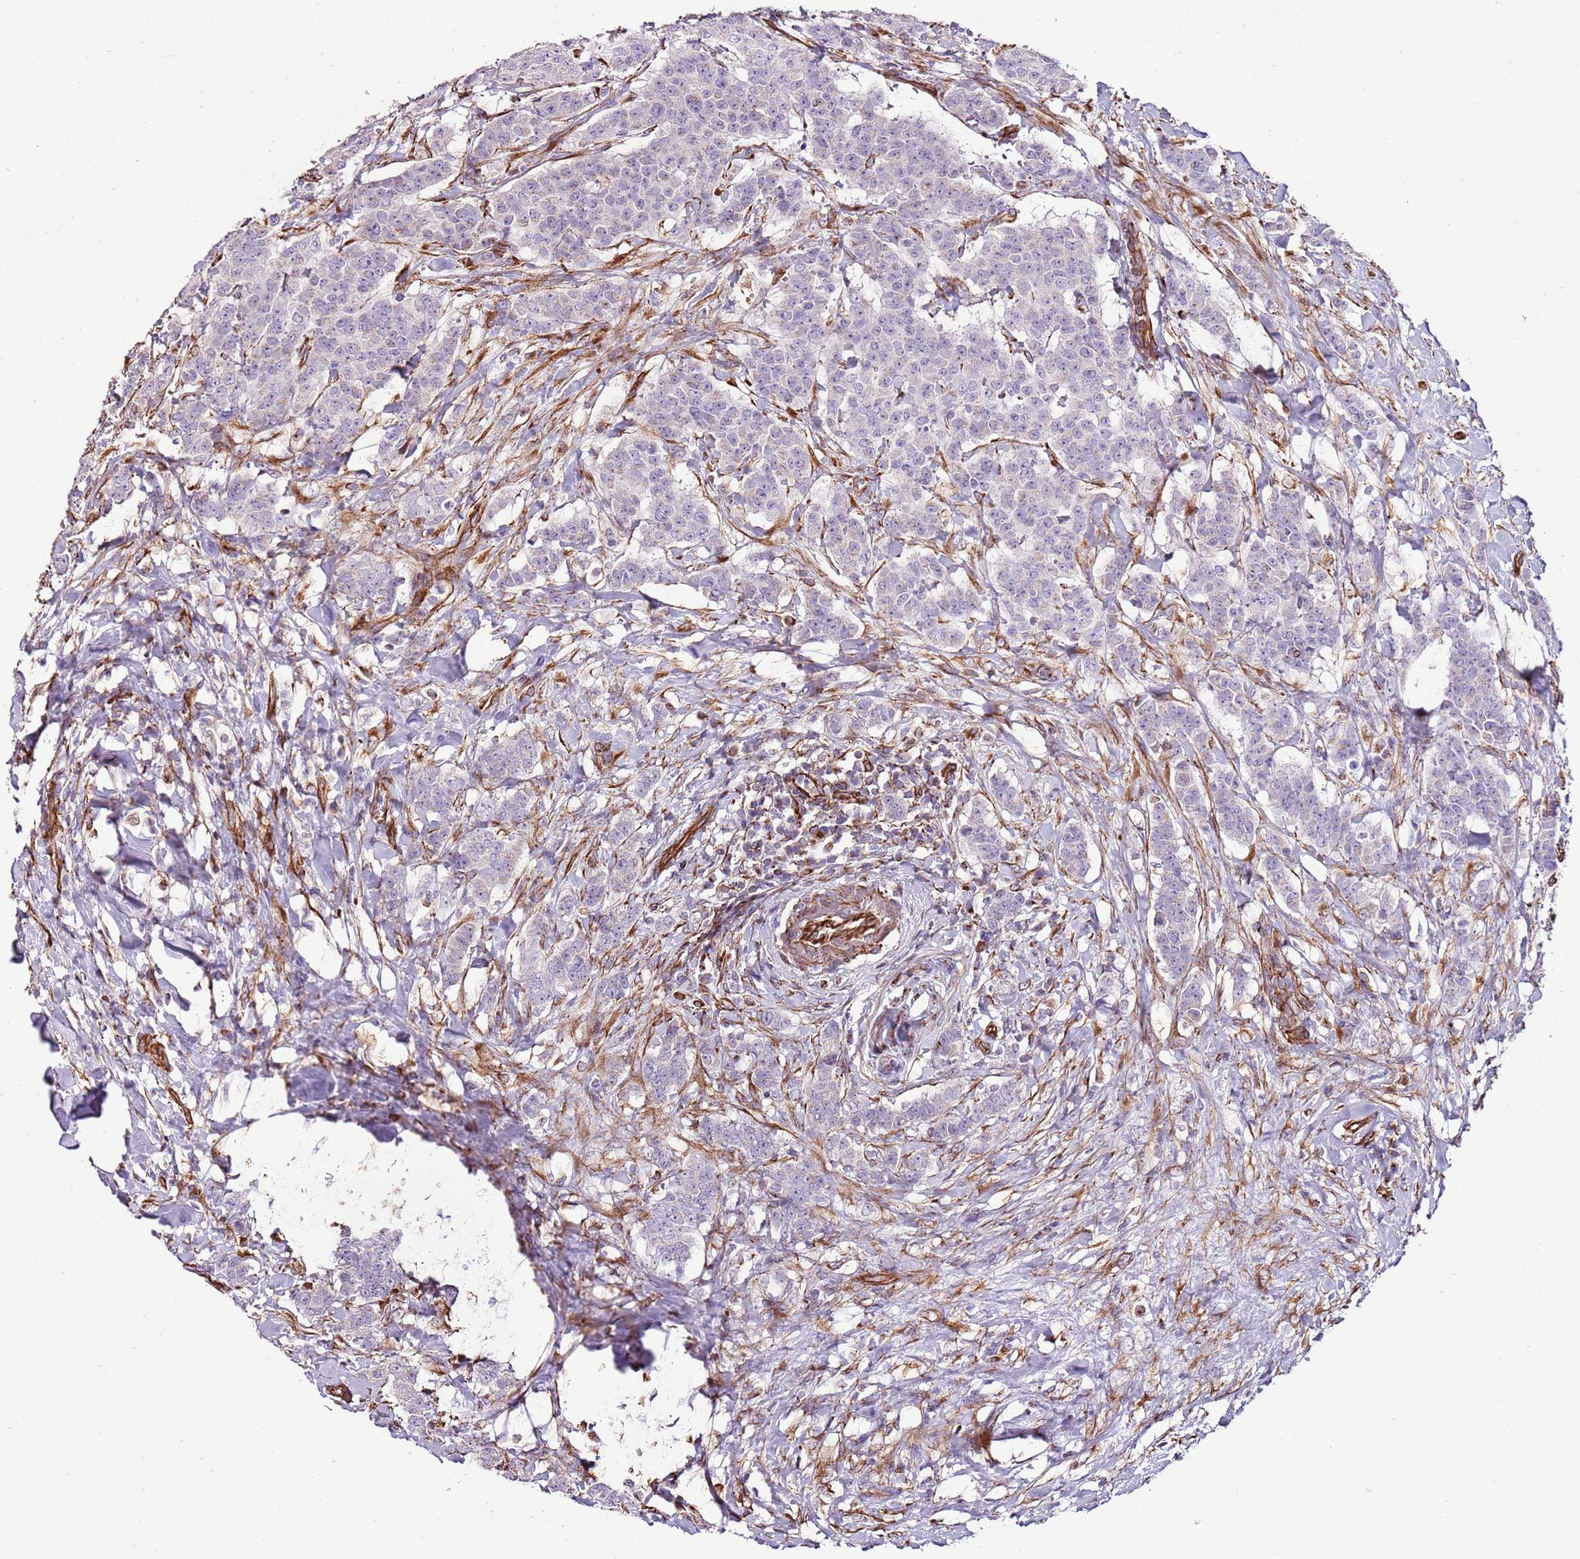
{"staining": {"intensity": "negative", "quantity": "none", "location": "none"}, "tissue": "breast cancer", "cell_type": "Tumor cells", "image_type": "cancer", "snomed": [{"axis": "morphology", "description": "Duct carcinoma"}, {"axis": "topography", "description": "Breast"}], "caption": "Immunohistochemistry (IHC) image of human intraductal carcinoma (breast) stained for a protein (brown), which reveals no staining in tumor cells.", "gene": "ZNF786", "patient": {"sex": "female", "age": 40}}